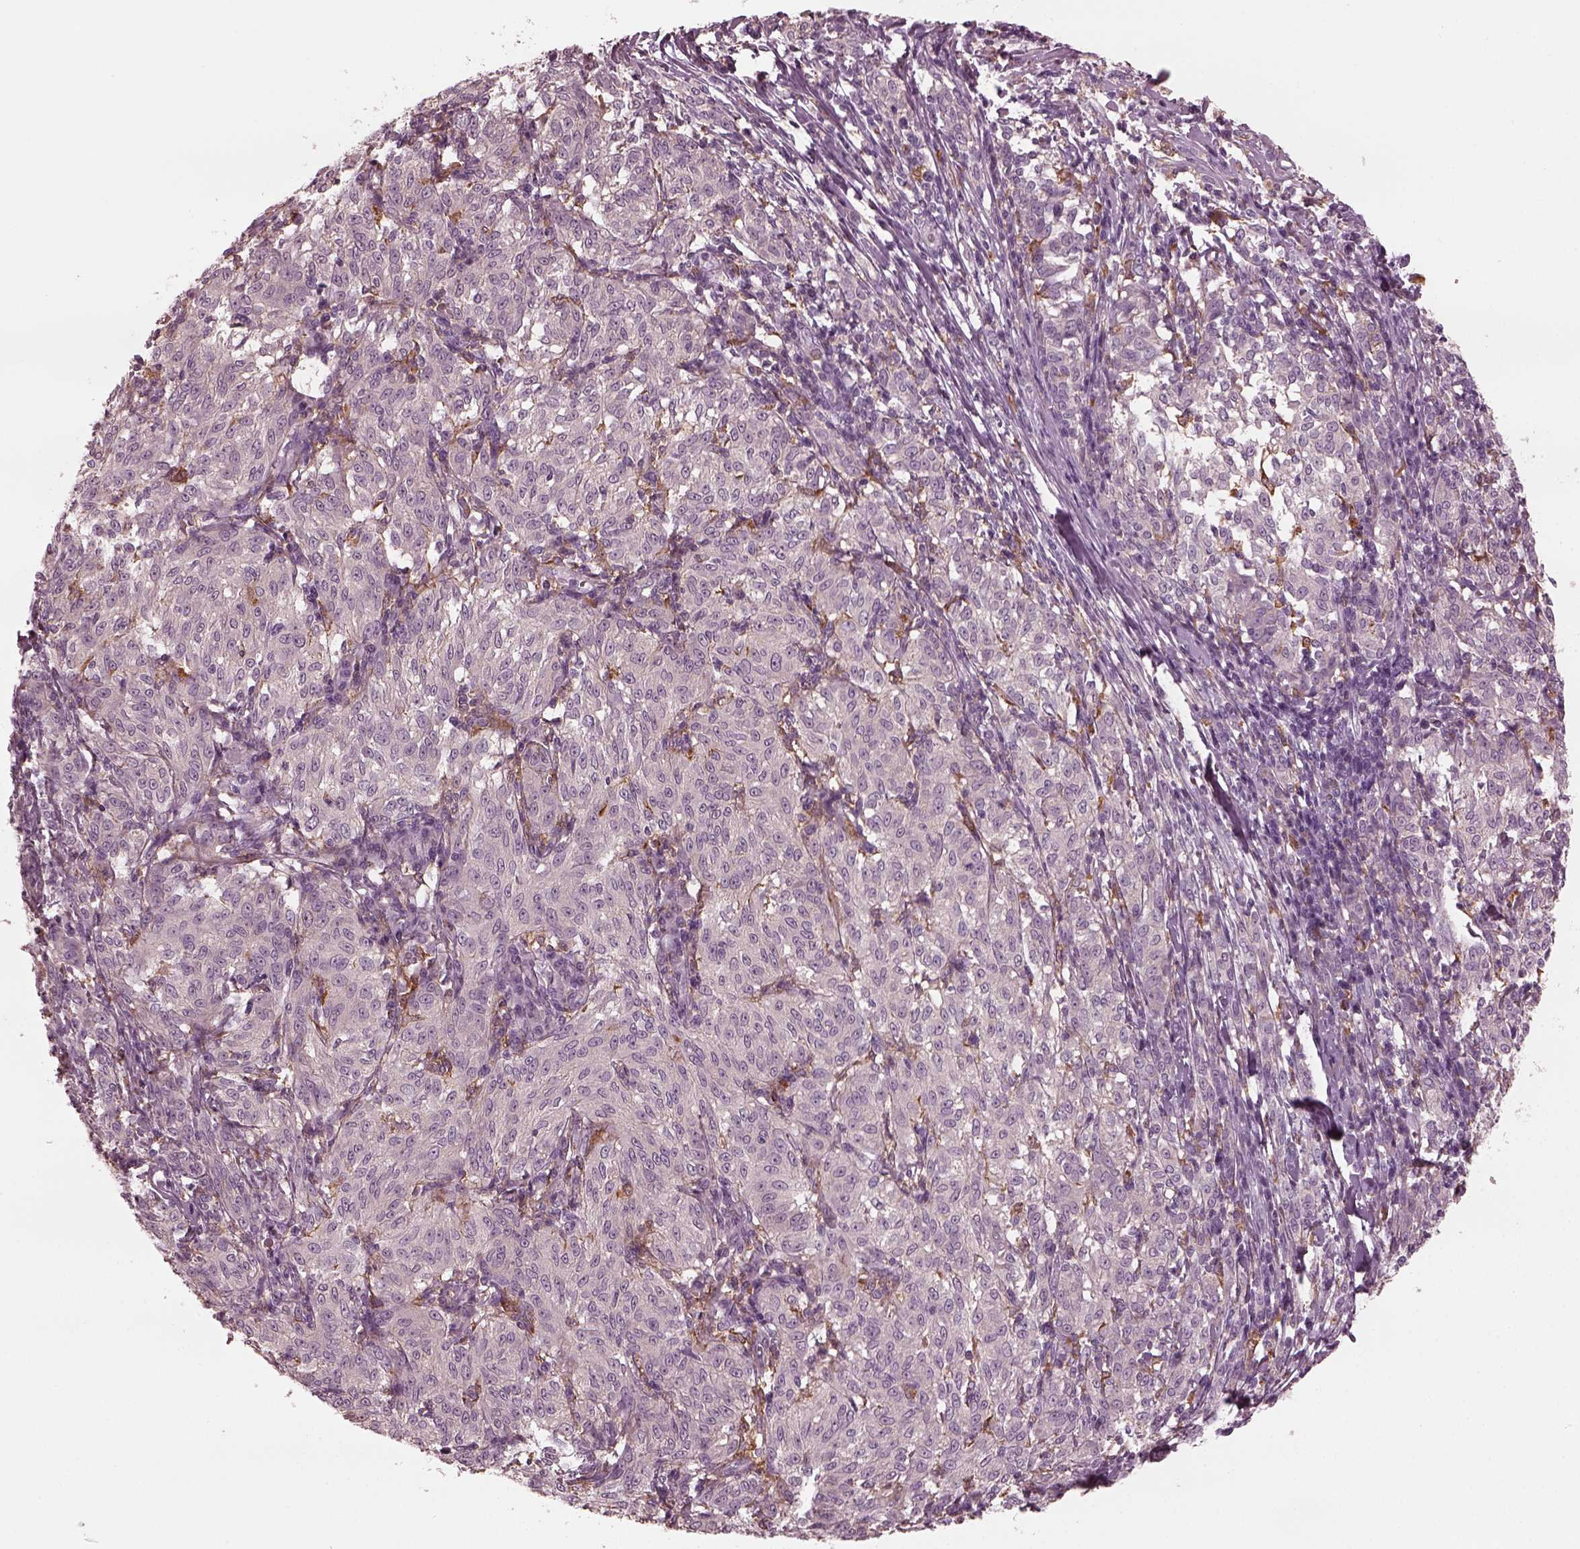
{"staining": {"intensity": "negative", "quantity": "none", "location": "none"}, "tissue": "melanoma", "cell_type": "Tumor cells", "image_type": "cancer", "snomed": [{"axis": "morphology", "description": "Malignant melanoma, NOS"}, {"axis": "topography", "description": "Skin"}], "caption": "IHC photomicrograph of melanoma stained for a protein (brown), which reveals no positivity in tumor cells.", "gene": "PSTPIP2", "patient": {"sex": "female", "age": 72}}